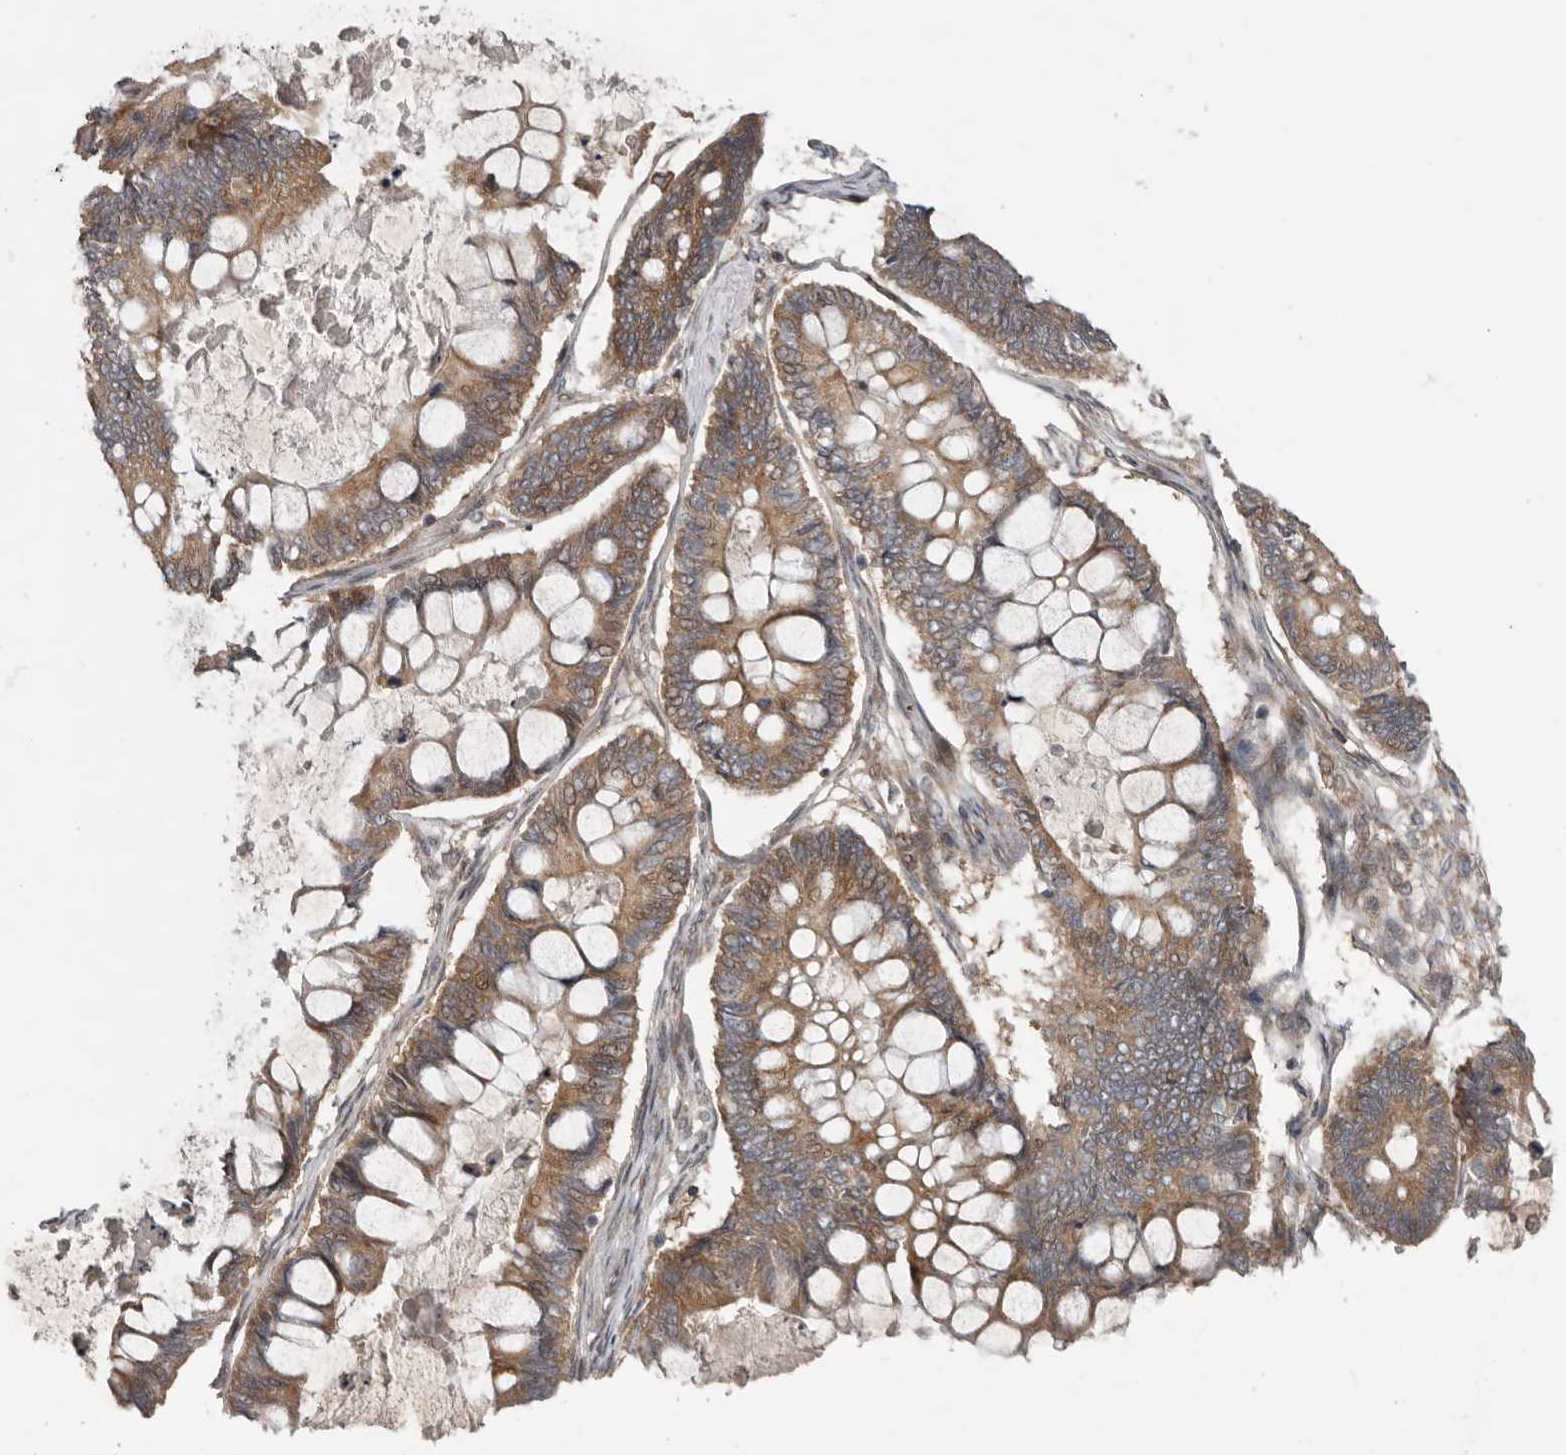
{"staining": {"intensity": "moderate", "quantity": ">75%", "location": "cytoplasmic/membranous"}, "tissue": "ovarian cancer", "cell_type": "Tumor cells", "image_type": "cancer", "snomed": [{"axis": "morphology", "description": "Cystadenocarcinoma, mucinous, NOS"}, {"axis": "topography", "description": "Ovary"}], "caption": "DAB (3,3'-diaminobenzidine) immunohistochemical staining of ovarian cancer (mucinous cystadenocarcinoma) displays moderate cytoplasmic/membranous protein positivity in about >75% of tumor cells.", "gene": "CHML", "patient": {"sex": "female", "age": 61}}